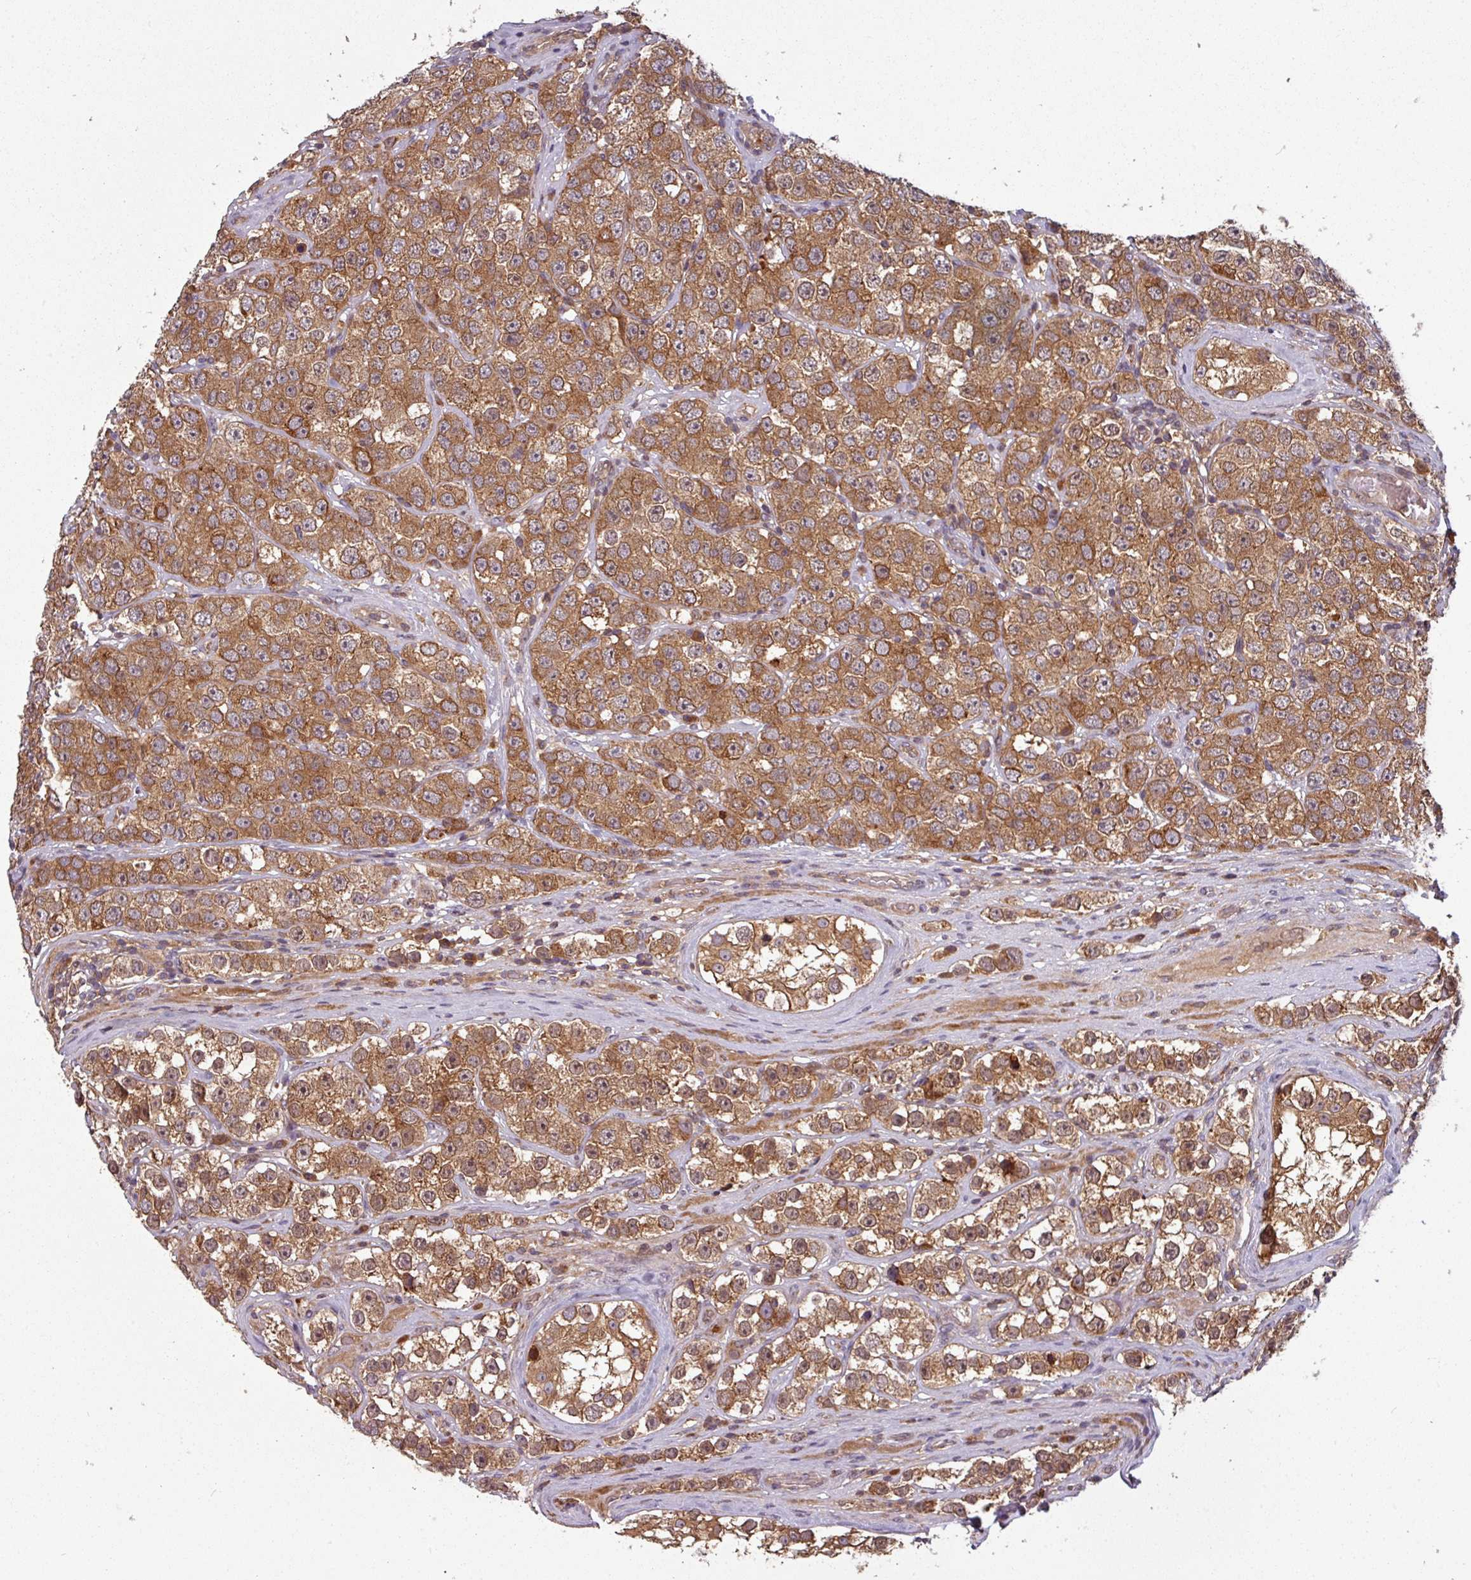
{"staining": {"intensity": "moderate", "quantity": ">75%", "location": "cytoplasmic/membranous"}, "tissue": "testis cancer", "cell_type": "Tumor cells", "image_type": "cancer", "snomed": [{"axis": "morphology", "description": "Seminoma, NOS"}, {"axis": "topography", "description": "Testis"}], "caption": "Immunohistochemistry (IHC) photomicrograph of testis cancer (seminoma) stained for a protein (brown), which reveals medium levels of moderate cytoplasmic/membranous staining in about >75% of tumor cells.", "gene": "GSKIP", "patient": {"sex": "male", "age": 28}}